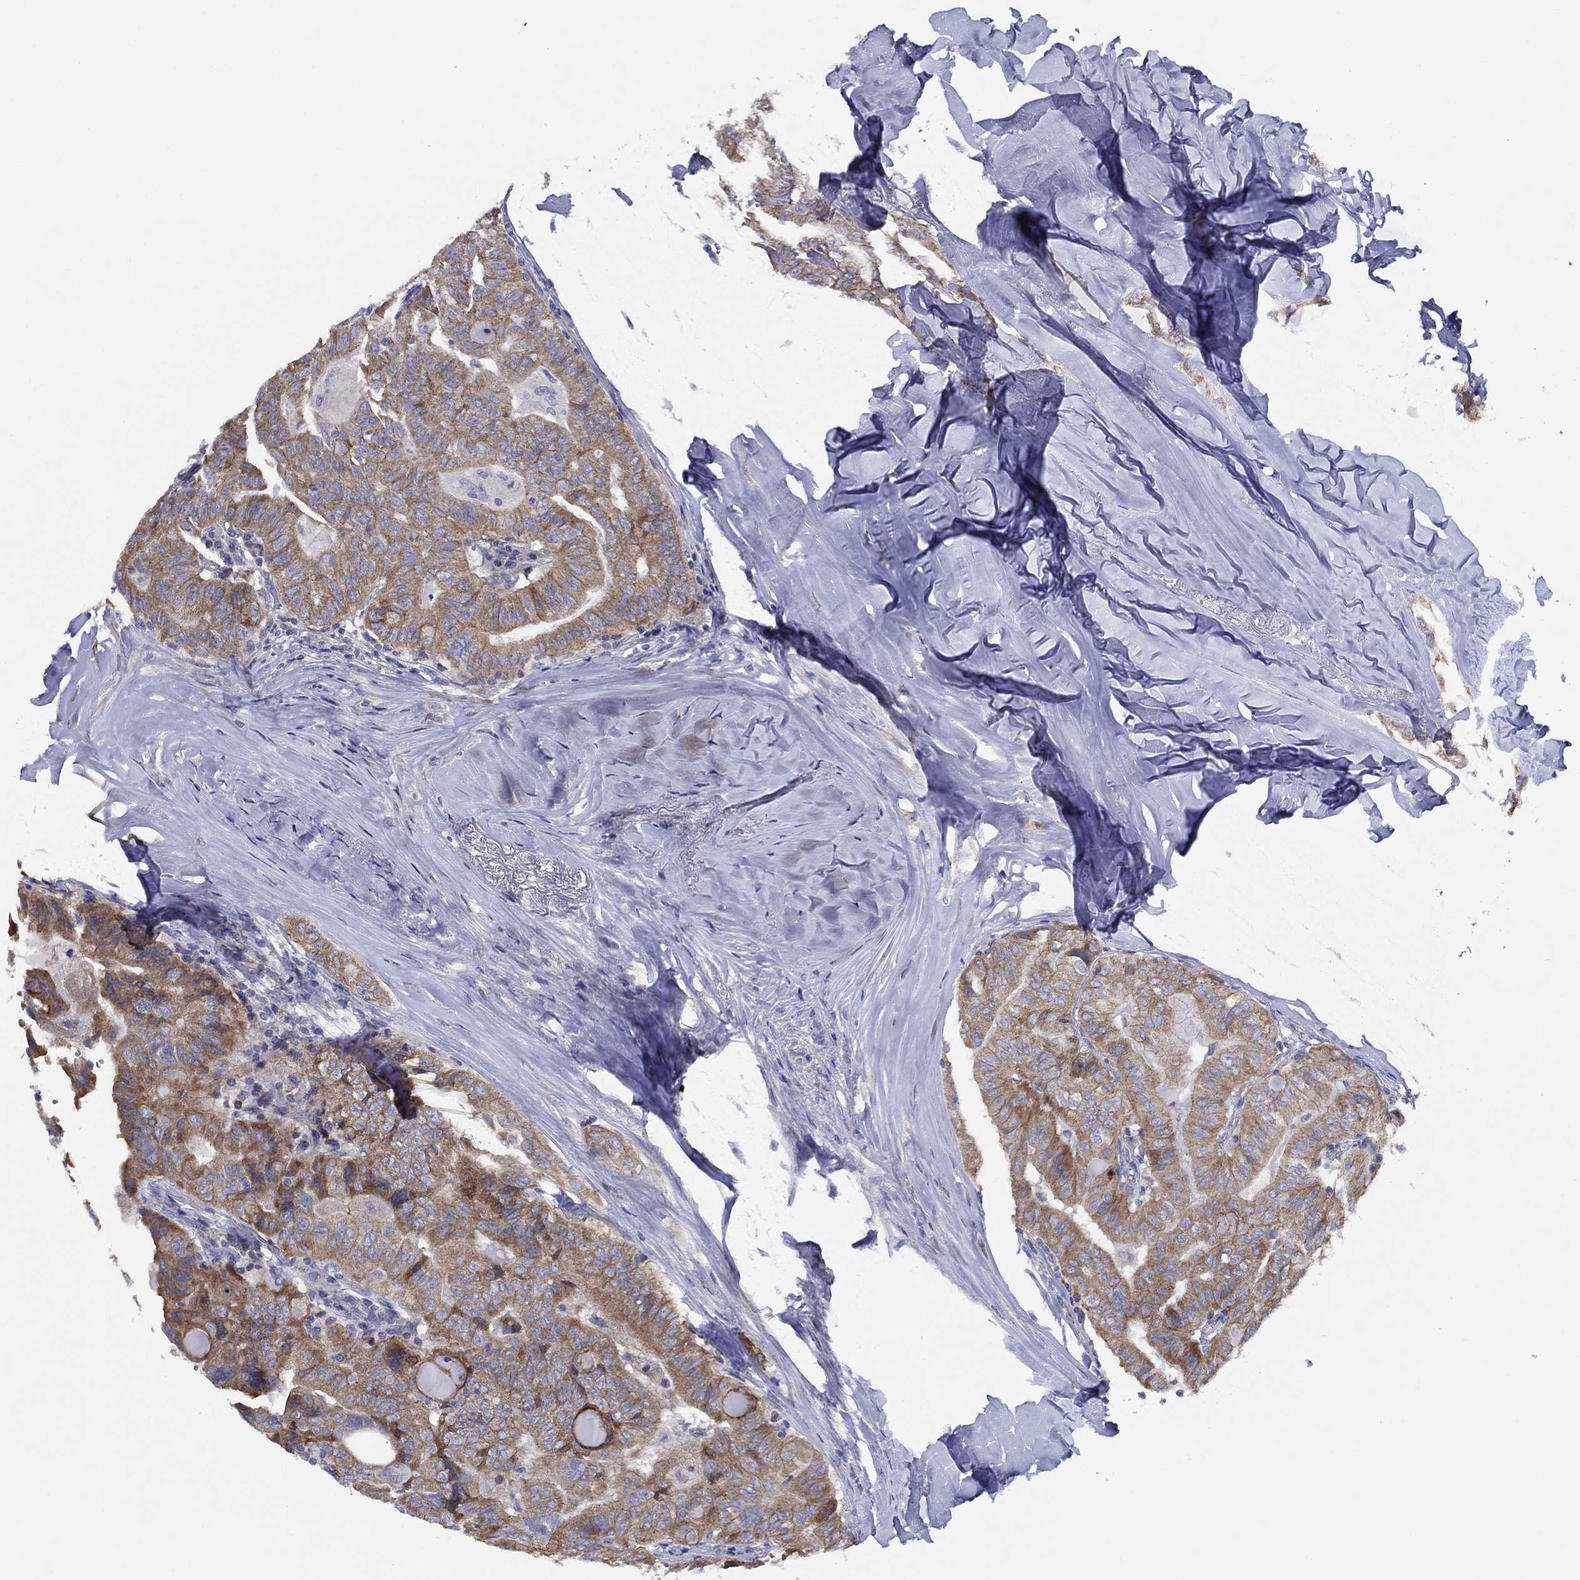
{"staining": {"intensity": "weak", "quantity": ">75%", "location": "cytoplasmic/membranous"}, "tissue": "thyroid cancer", "cell_type": "Tumor cells", "image_type": "cancer", "snomed": [{"axis": "morphology", "description": "Papillary adenocarcinoma, NOS"}, {"axis": "topography", "description": "Thyroid gland"}], "caption": "Protein expression analysis of thyroid cancer (papillary adenocarcinoma) reveals weak cytoplasmic/membranous positivity in approximately >75% of tumor cells.", "gene": "ZNF223", "patient": {"sex": "female", "age": 68}}